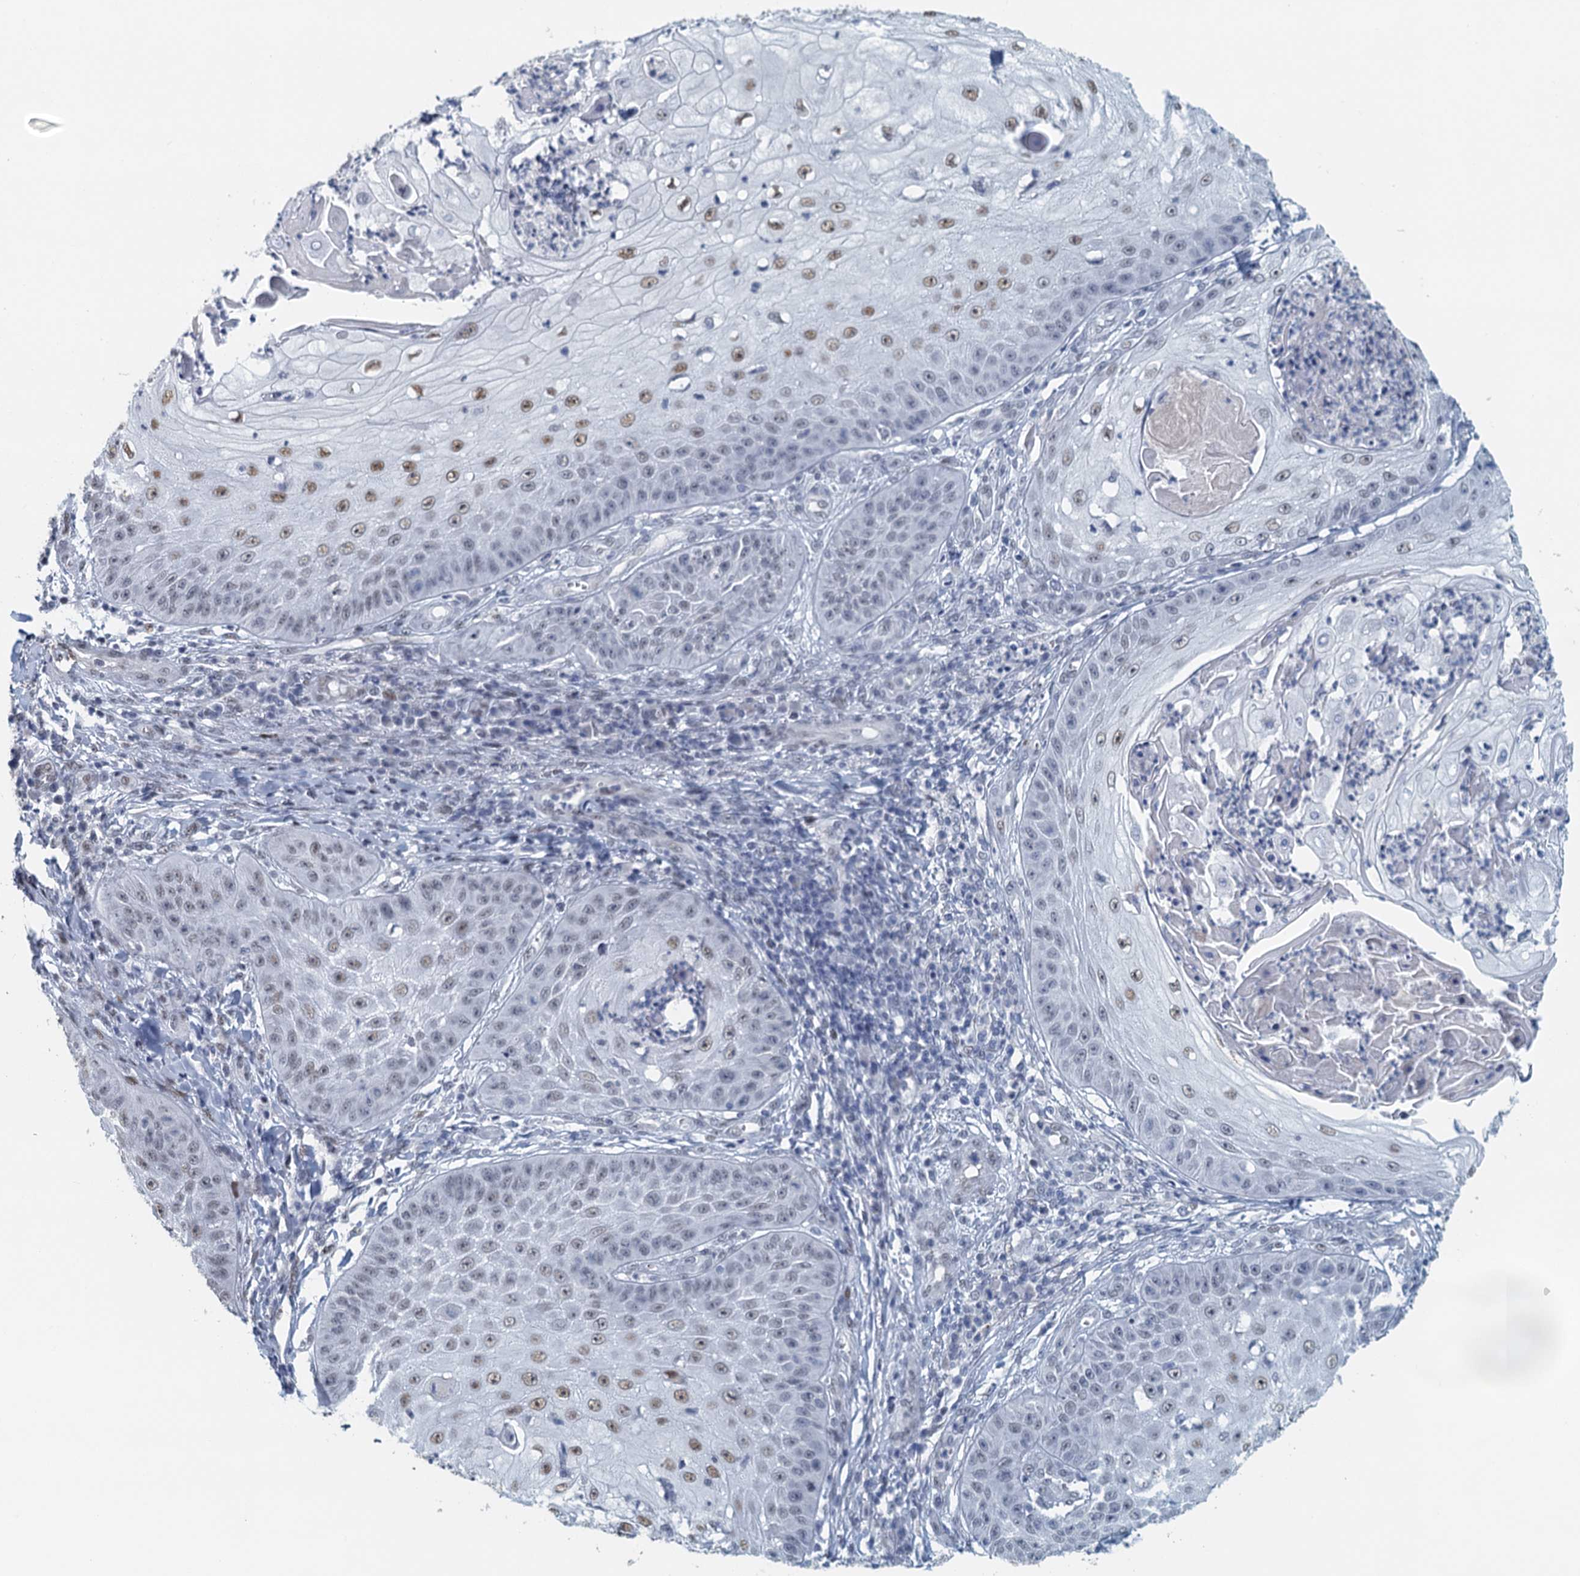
{"staining": {"intensity": "moderate", "quantity": ">75%", "location": "nuclear"}, "tissue": "skin cancer", "cell_type": "Tumor cells", "image_type": "cancer", "snomed": [{"axis": "morphology", "description": "Squamous cell carcinoma, NOS"}, {"axis": "topography", "description": "Skin"}], "caption": "Moderate nuclear expression for a protein is seen in about >75% of tumor cells of skin squamous cell carcinoma using IHC.", "gene": "TTLL9", "patient": {"sex": "male", "age": 70}}